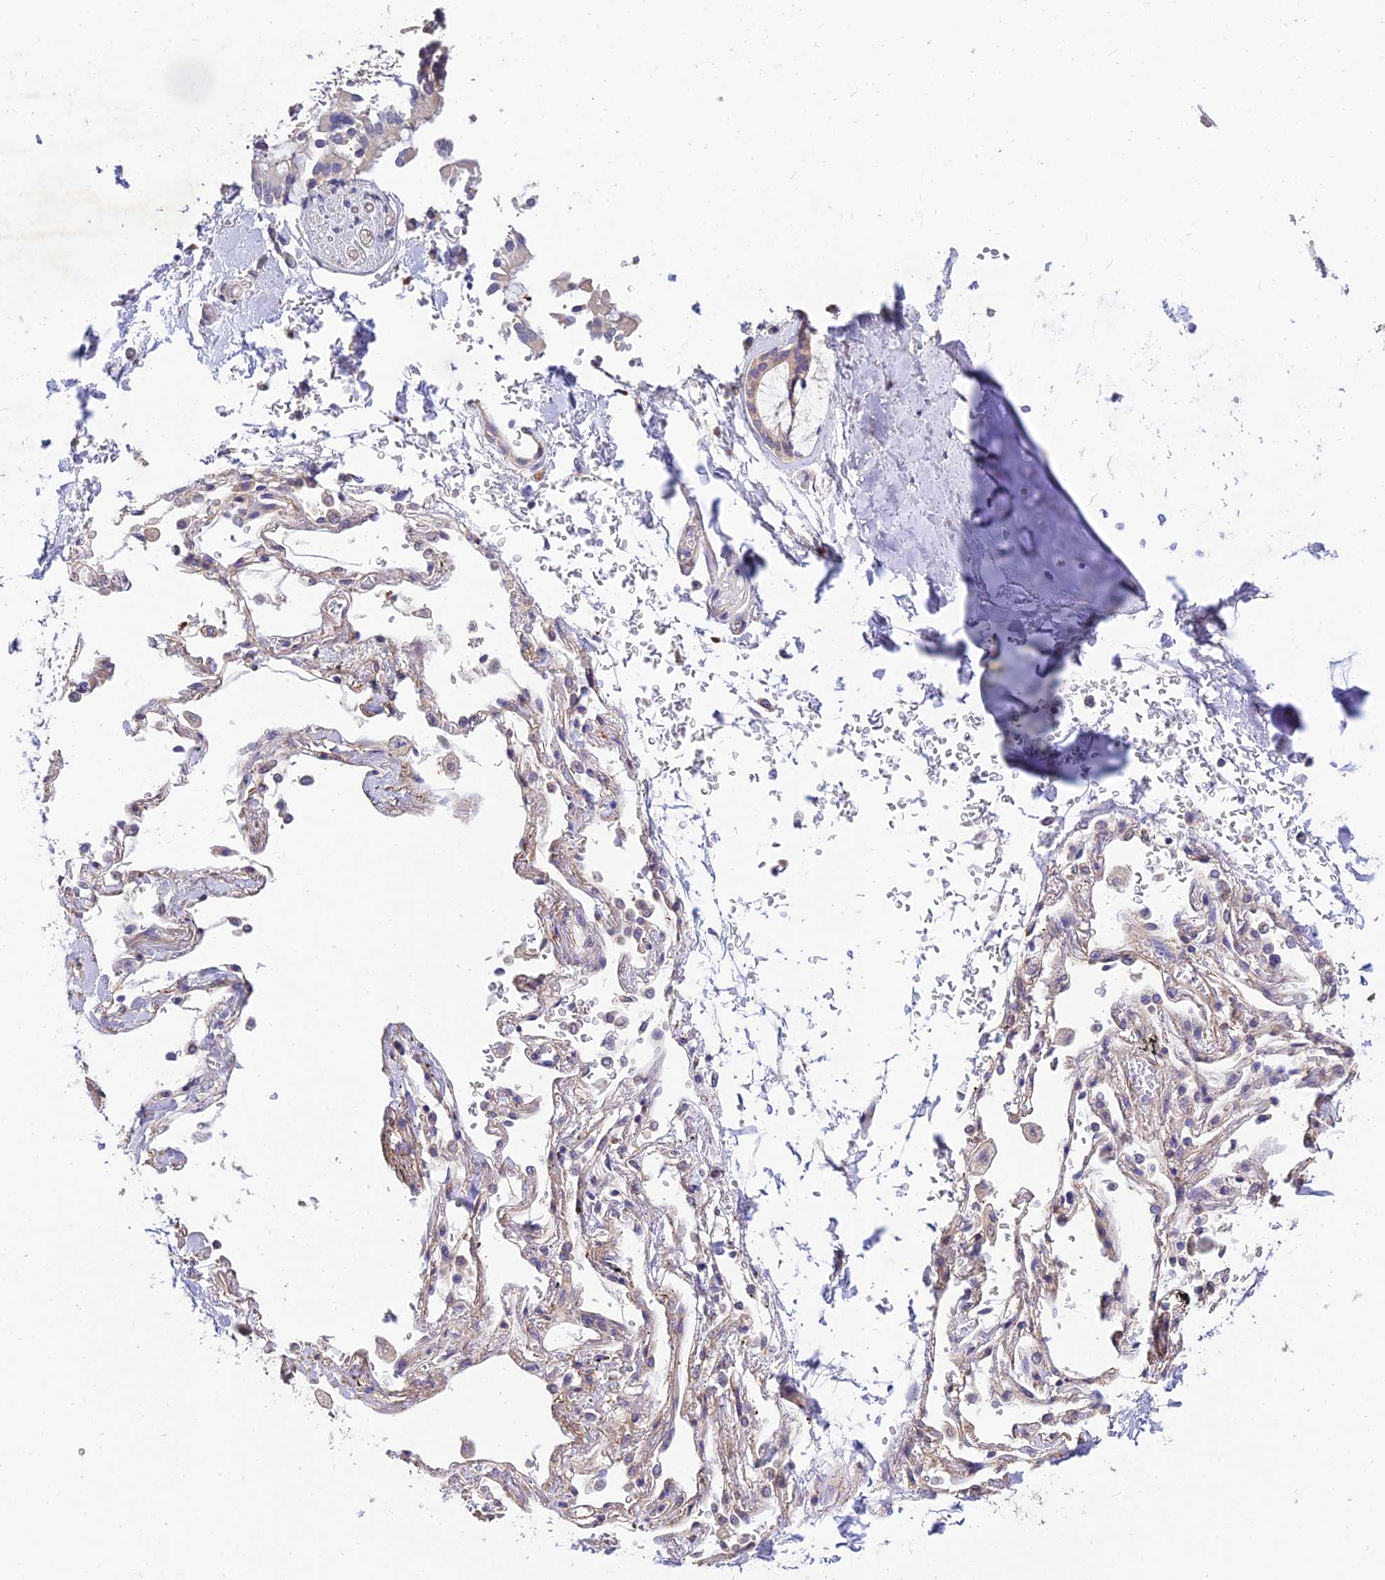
{"staining": {"intensity": "negative", "quantity": "none", "location": "none"}, "tissue": "adipose tissue", "cell_type": "Adipocytes", "image_type": "normal", "snomed": [{"axis": "morphology", "description": "Normal tissue, NOS"}, {"axis": "topography", "description": "Cartilage tissue"}], "caption": "Immunohistochemistry of benign human adipose tissue demonstrates no positivity in adipocytes. (DAB IHC, high magnification).", "gene": "ARL8A", "patient": {"sex": "male", "age": 73}}